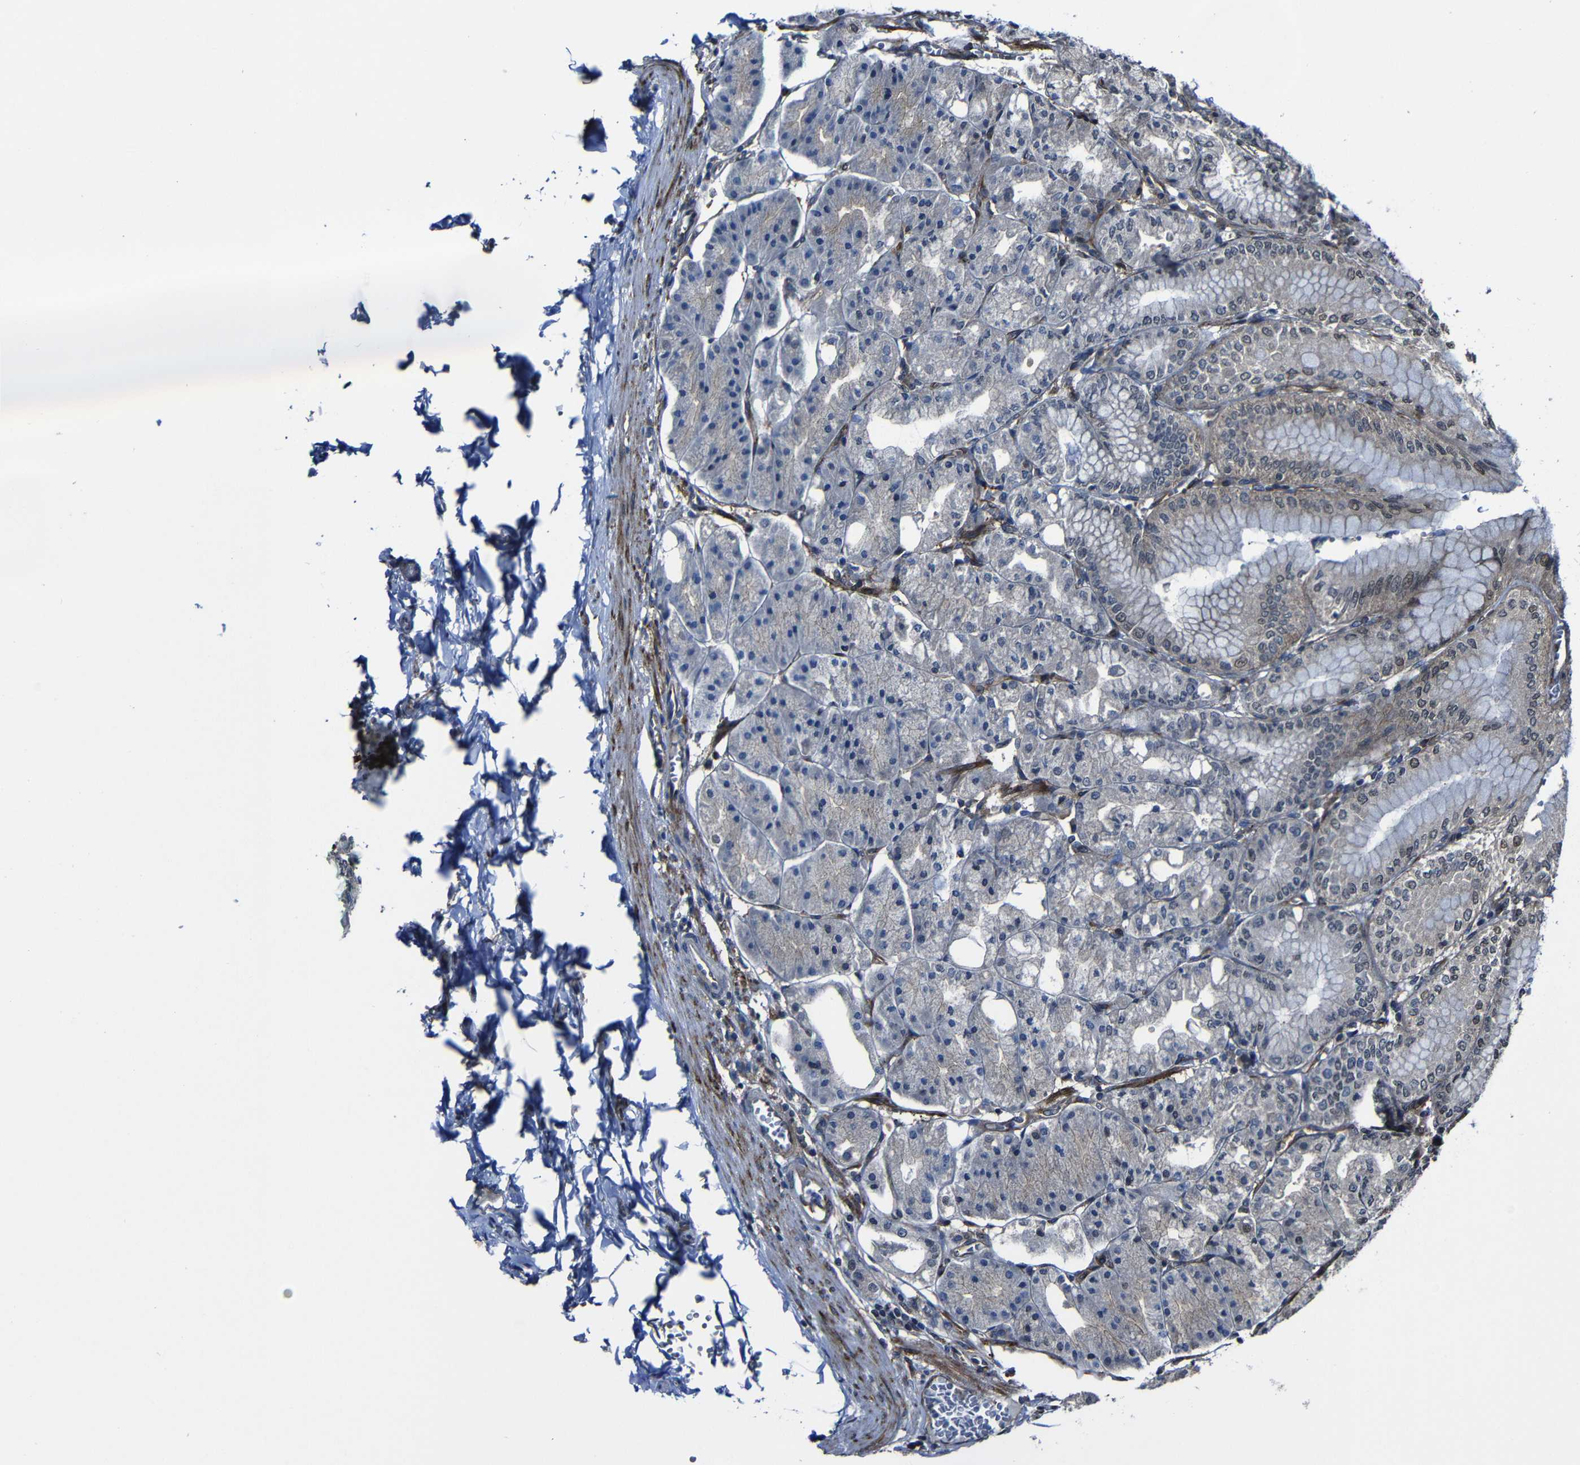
{"staining": {"intensity": "strong", "quantity": "25%-75%", "location": "cytoplasmic/membranous"}, "tissue": "stomach", "cell_type": "Glandular cells", "image_type": "normal", "snomed": [{"axis": "morphology", "description": "Normal tissue, NOS"}, {"axis": "topography", "description": "Stomach, lower"}], "caption": "Immunohistochemical staining of normal stomach exhibits strong cytoplasmic/membranous protein expression in about 25%-75% of glandular cells.", "gene": "KIAA0513", "patient": {"sex": "male", "age": 71}}